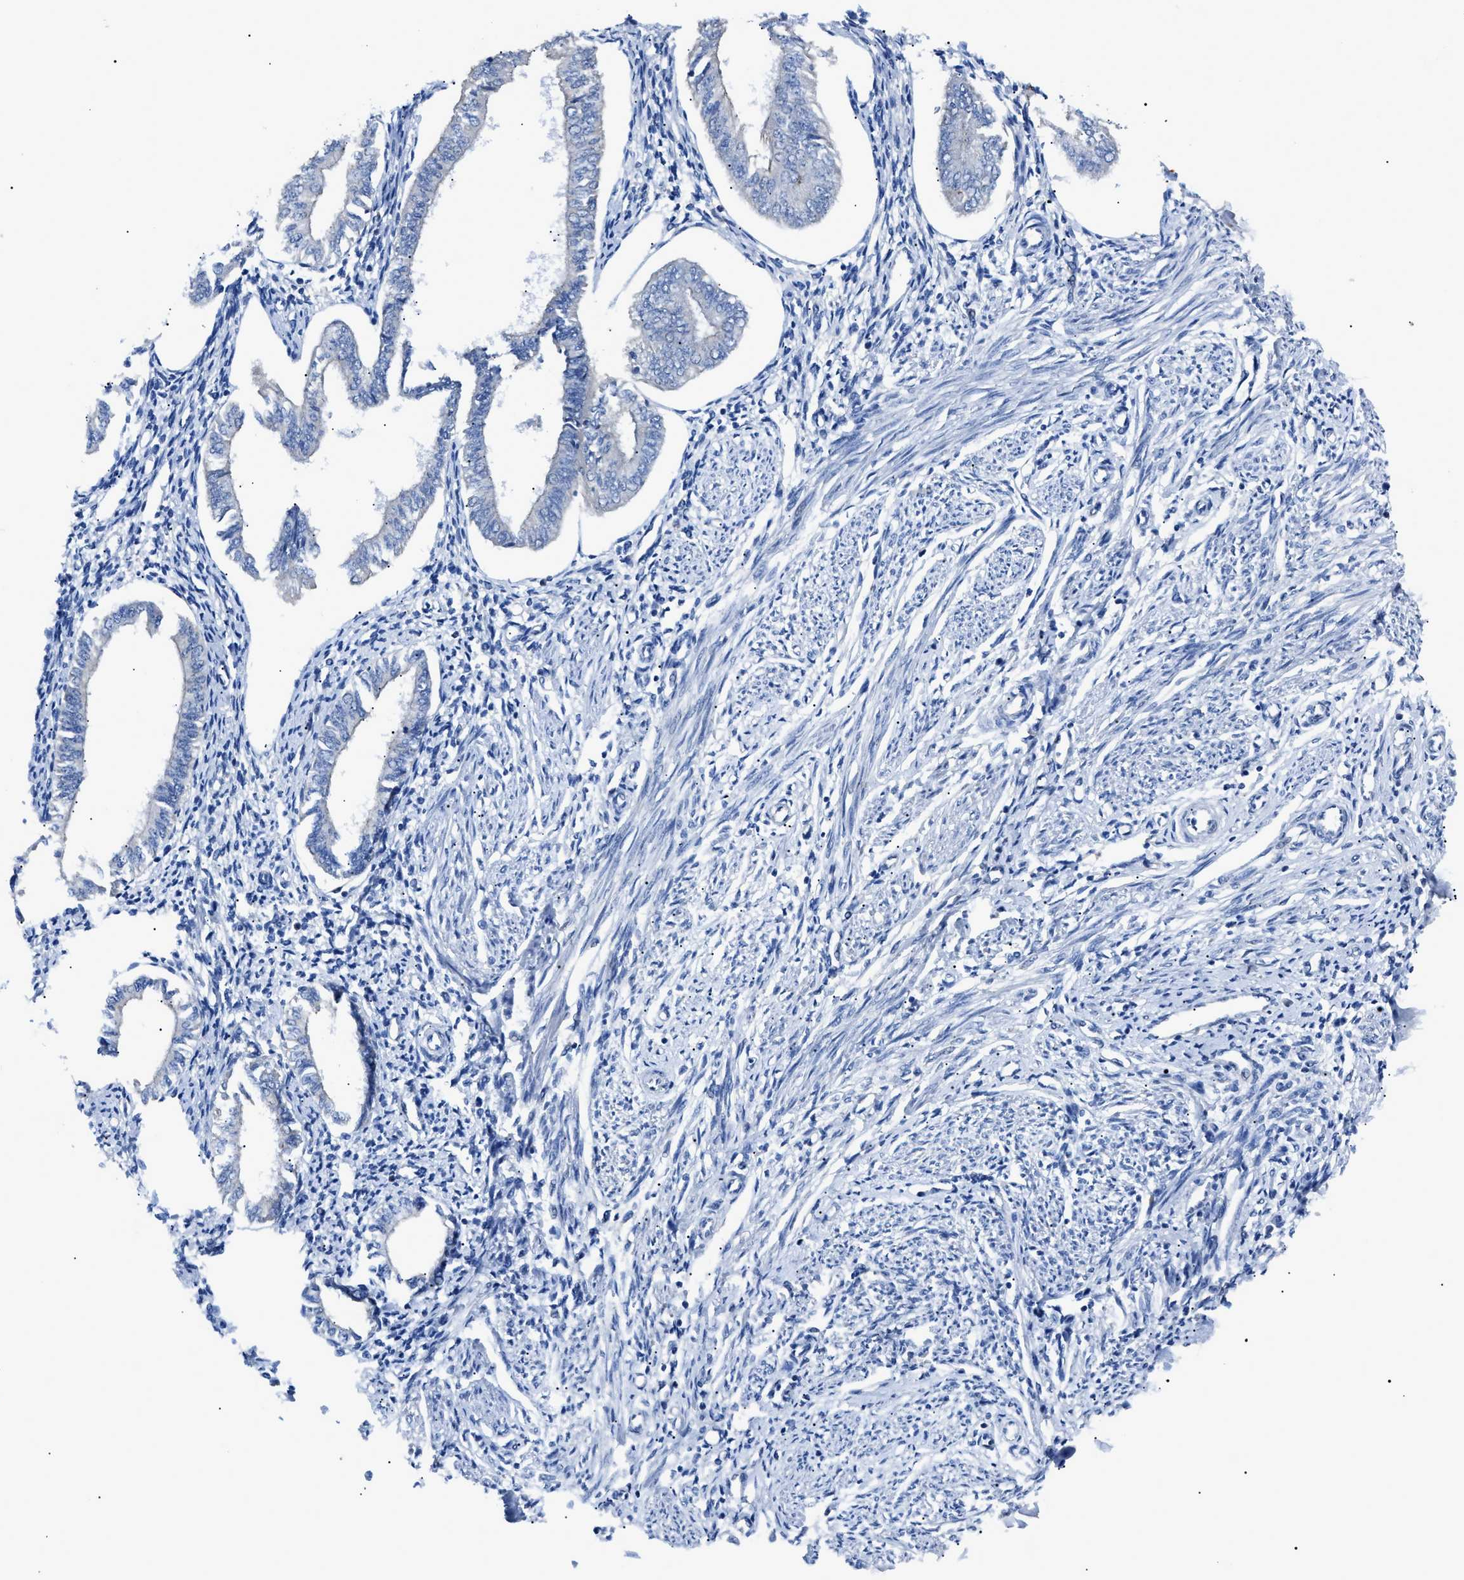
{"staining": {"intensity": "negative", "quantity": "none", "location": "none"}, "tissue": "endometrium", "cell_type": "Cells in endometrial stroma", "image_type": "normal", "snomed": [{"axis": "morphology", "description": "Normal tissue, NOS"}, {"axis": "topography", "description": "Endometrium"}], "caption": "High power microscopy photomicrograph of an immunohistochemistry photomicrograph of benign endometrium, revealing no significant expression in cells in endometrial stroma.", "gene": "ZDHHC24", "patient": {"sex": "female", "age": 50}}